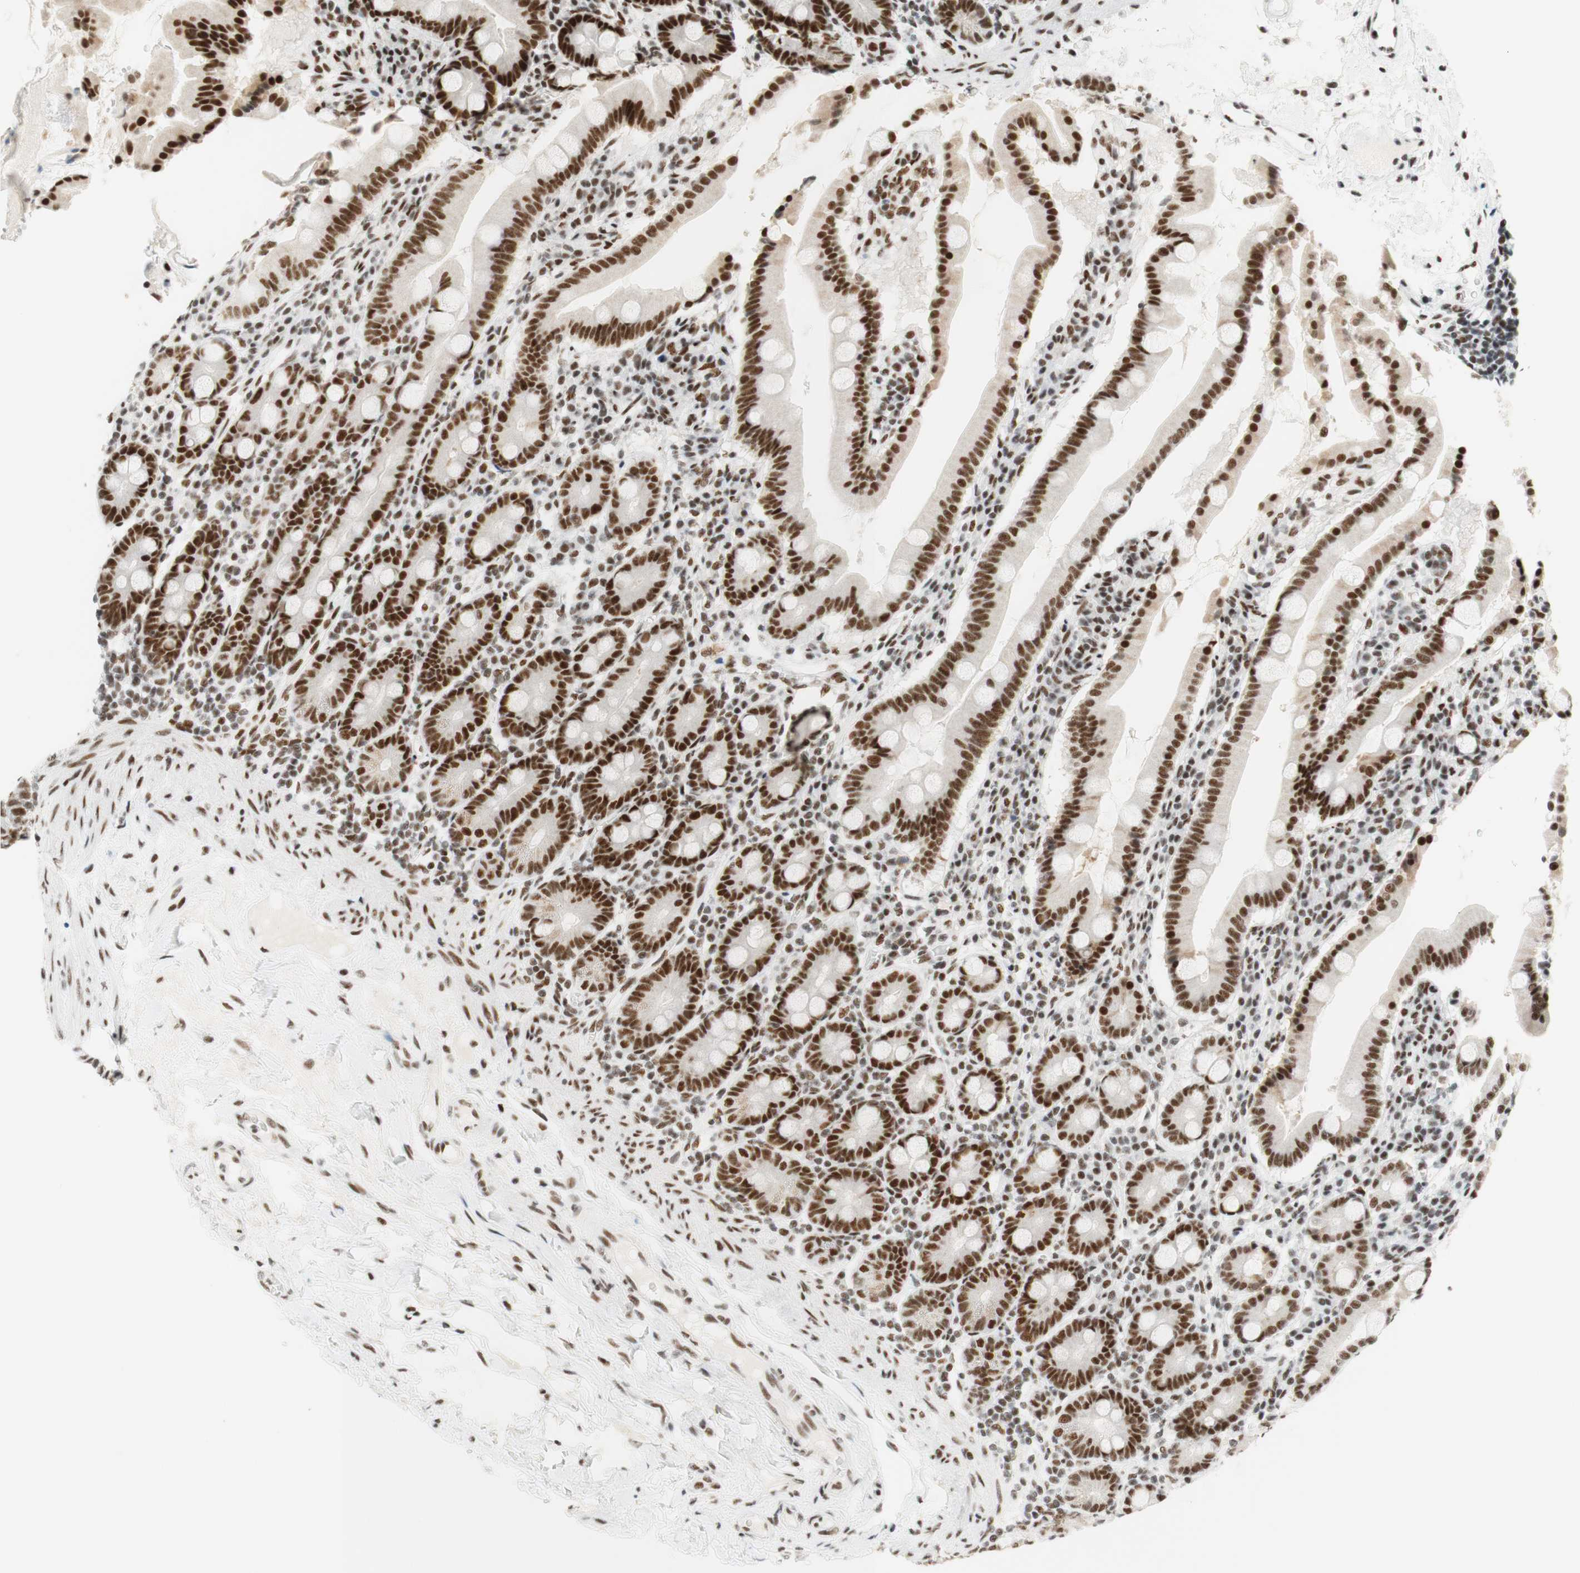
{"staining": {"intensity": "strong", "quantity": ">75%", "location": "nuclear"}, "tissue": "duodenum", "cell_type": "Glandular cells", "image_type": "normal", "snomed": [{"axis": "morphology", "description": "Normal tissue, NOS"}, {"axis": "topography", "description": "Duodenum"}], "caption": "Immunohistochemical staining of benign duodenum displays strong nuclear protein positivity in about >75% of glandular cells. (brown staining indicates protein expression, while blue staining denotes nuclei).", "gene": "RNF20", "patient": {"sex": "male", "age": 50}}